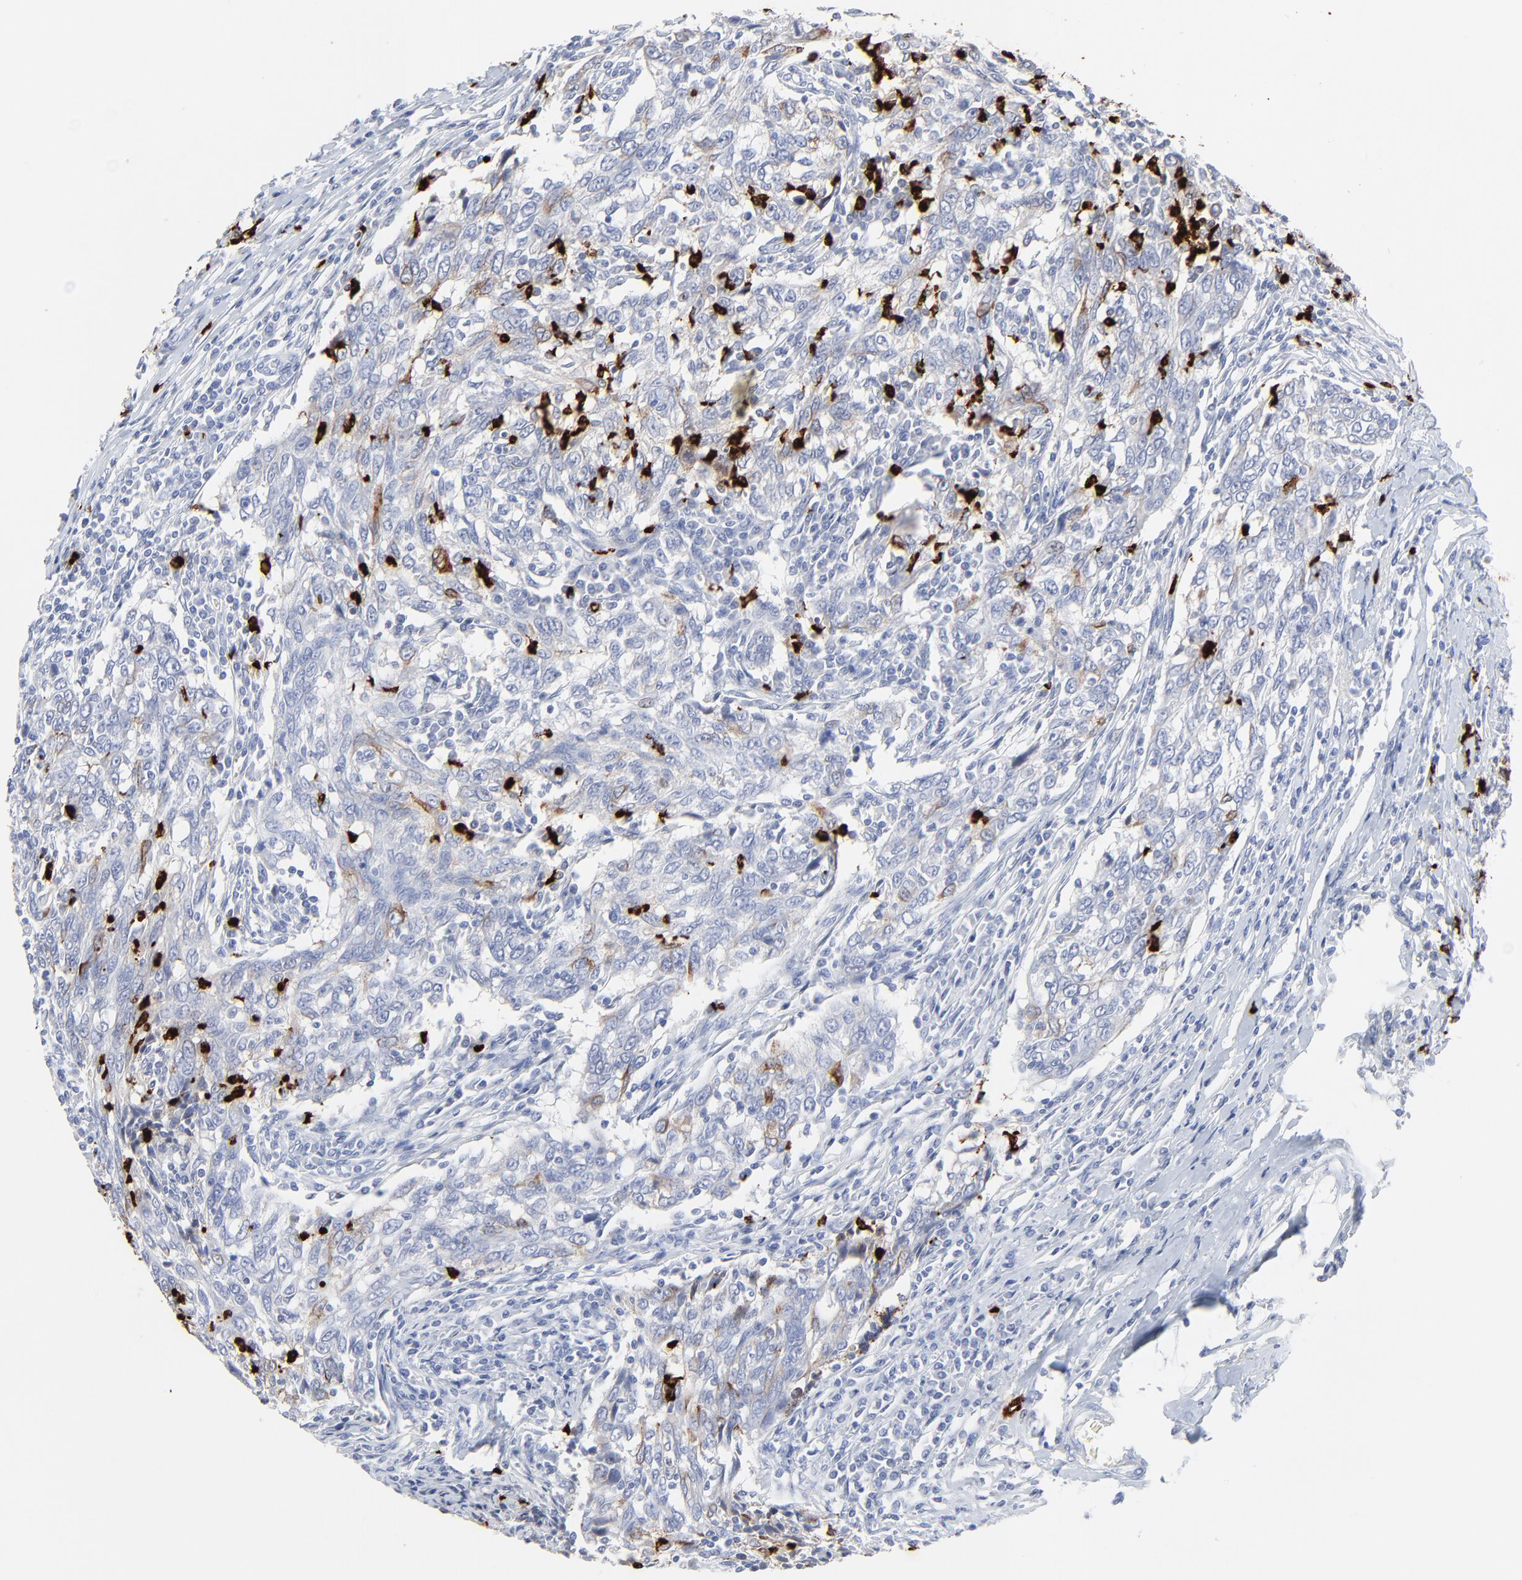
{"staining": {"intensity": "negative", "quantity": "none", "location": "none"}, "tissue": "breast cancer", "cell_type": "Tumor cells", "image_type": "cancer", "snomed": [{"axis": "morphology", "description": "Duct carcinoma"}, {"axis": "topography", "description": "Breast"}], "caption": "Intraductal carcinoma (breast) stained for a protein using IHC displays no positivity tumor cells.", "gene": "LCN2", "patient": {"sex": "female", "age": 50}}